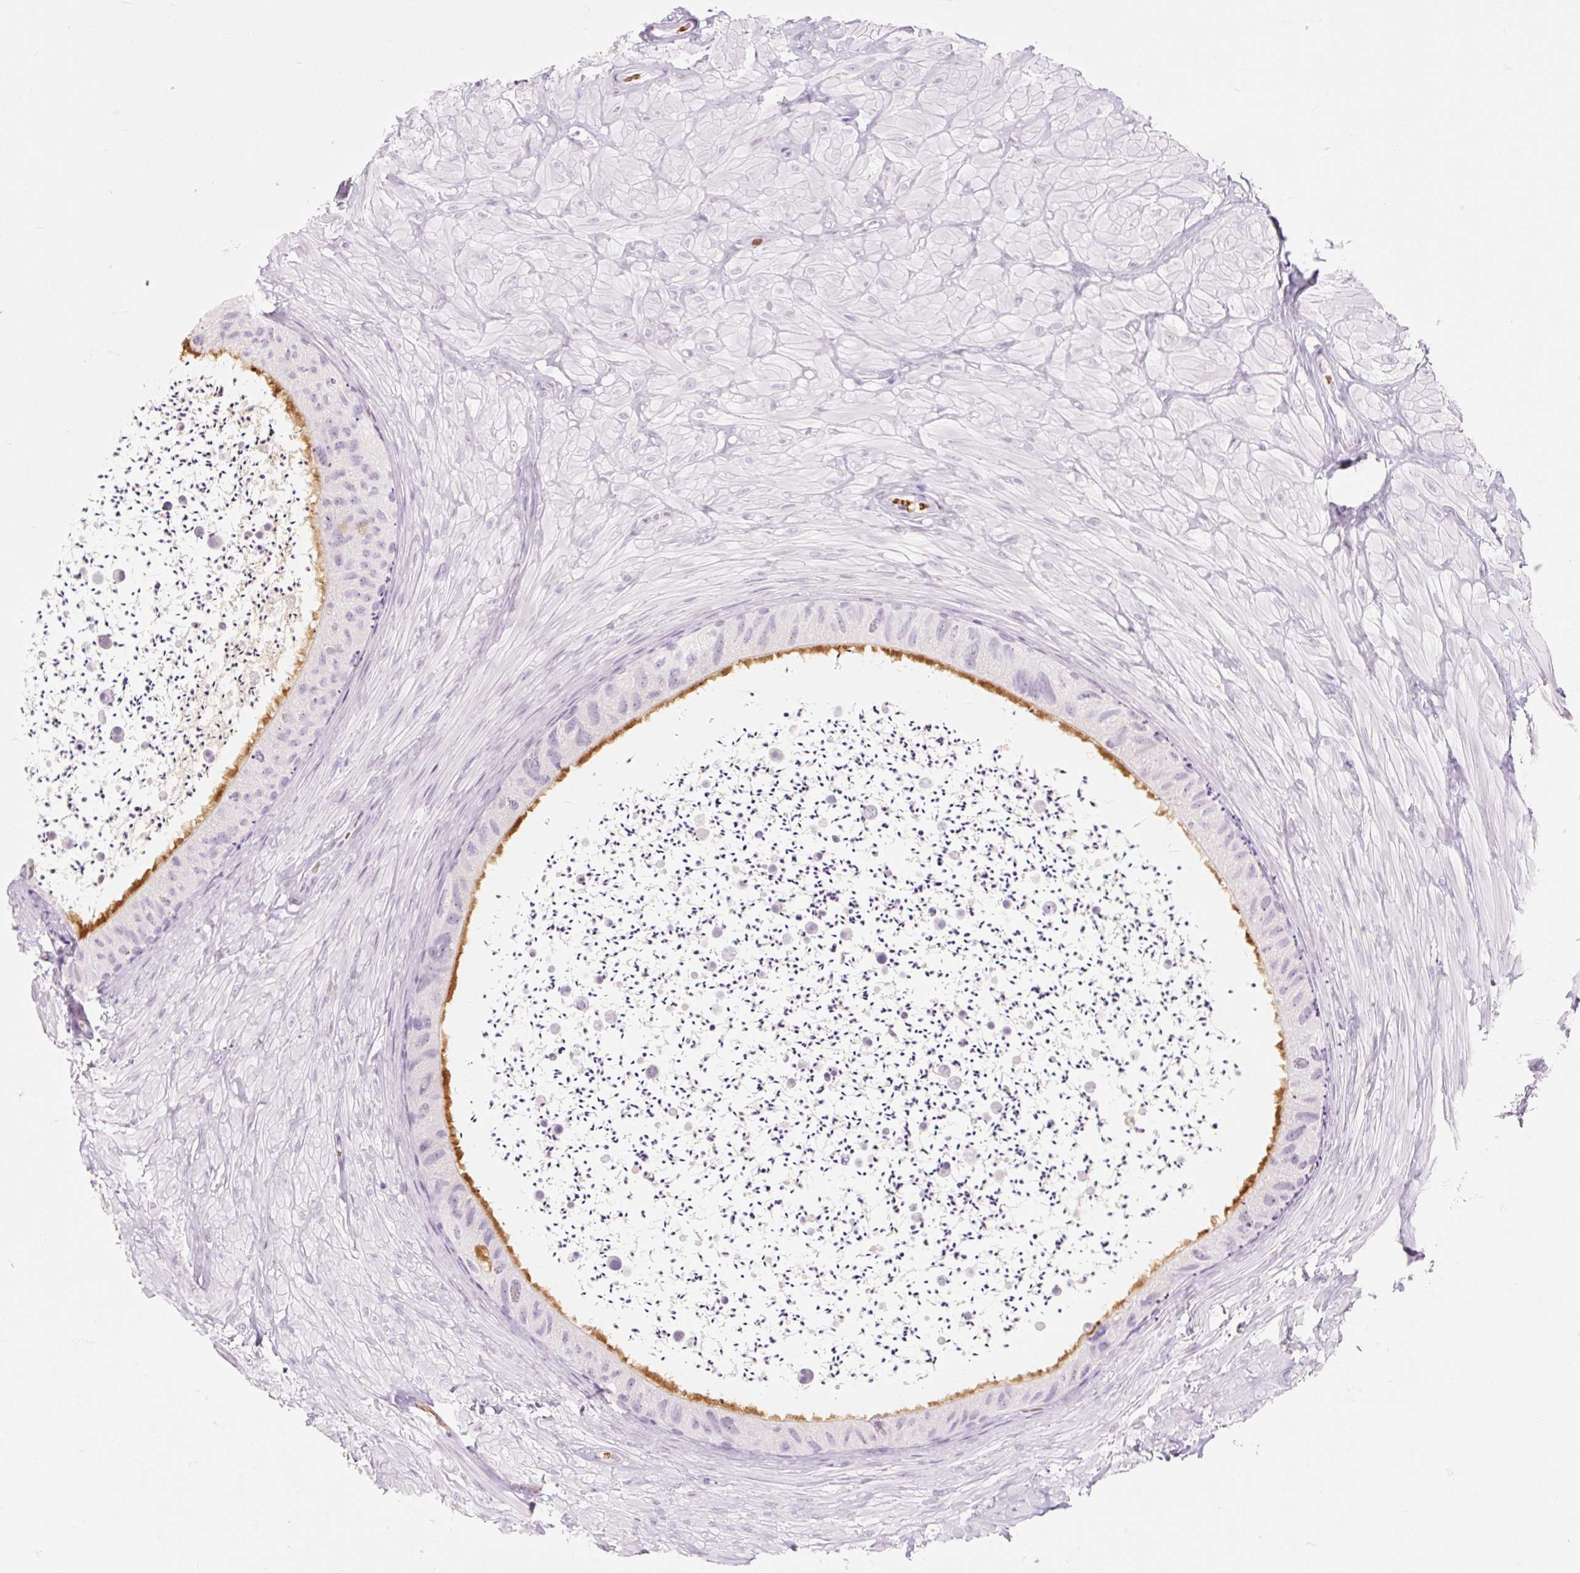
{"staining": {"intensity": "strong", "quantity": "<25%", "location": "cytoplasmic/membranous"}, "tissue": "epididymis", "cell_type": "Glandular cells", "image_type": "normal", "snomed": [{"axis": "morphology", "description": "Normal tissue, NOS"}, {"axis": "topography", "description": "Epididymis"}, {"axis": "topography", "description": "Peripheral nerve tissue"}], "caption": "IHC of unremarkable human epididymis exhibits medium levels of strong cytoplasmic/membranous staining in about <25% of glandular cells.", "gene": "TAF1L", "patient": {"sex": "male", "age": 32}}